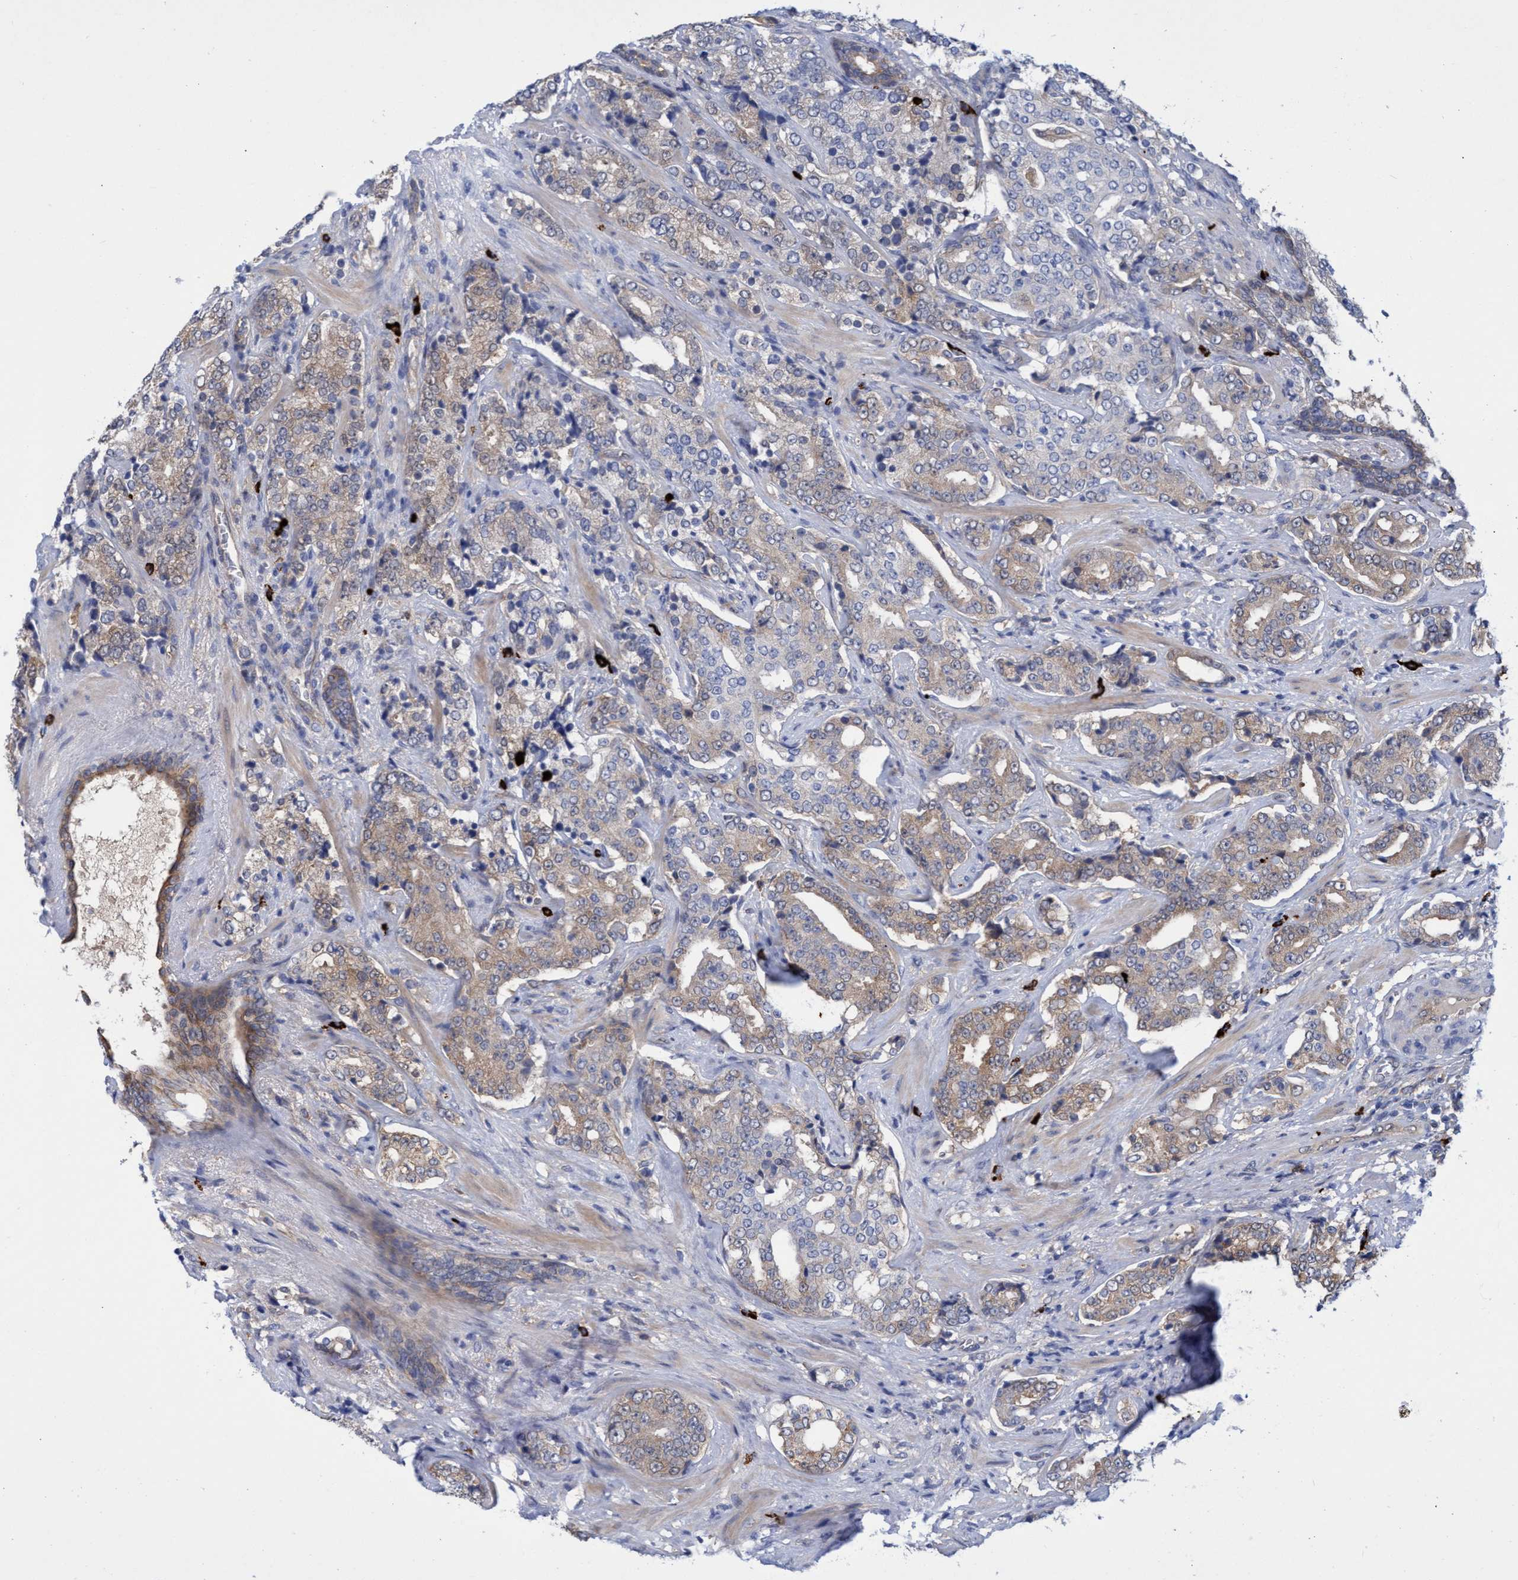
{"staining": {"intensity": "weak", "quantity": "25%-75%", "location": "cytoplasmic/membranous"}, "tissue": "prostate cancer", "cell_type": "Tumor cells", "image_type": "cancer", "snomed": [{"axis": "morphology", "description": "Adenocarcinoma, High grade"}, {"axis": "topography", "description": "Prostate"}], "caption": "Human prostate cancer (high-grade adenocarcinoma) stained for a protein (brown) demonstrates weak cytoplasmic/membranous positive positivity in approximately 25%-75% of tumor cells.", "gene": "PNPO", "patient": {"sex": "male", "age": 71}}